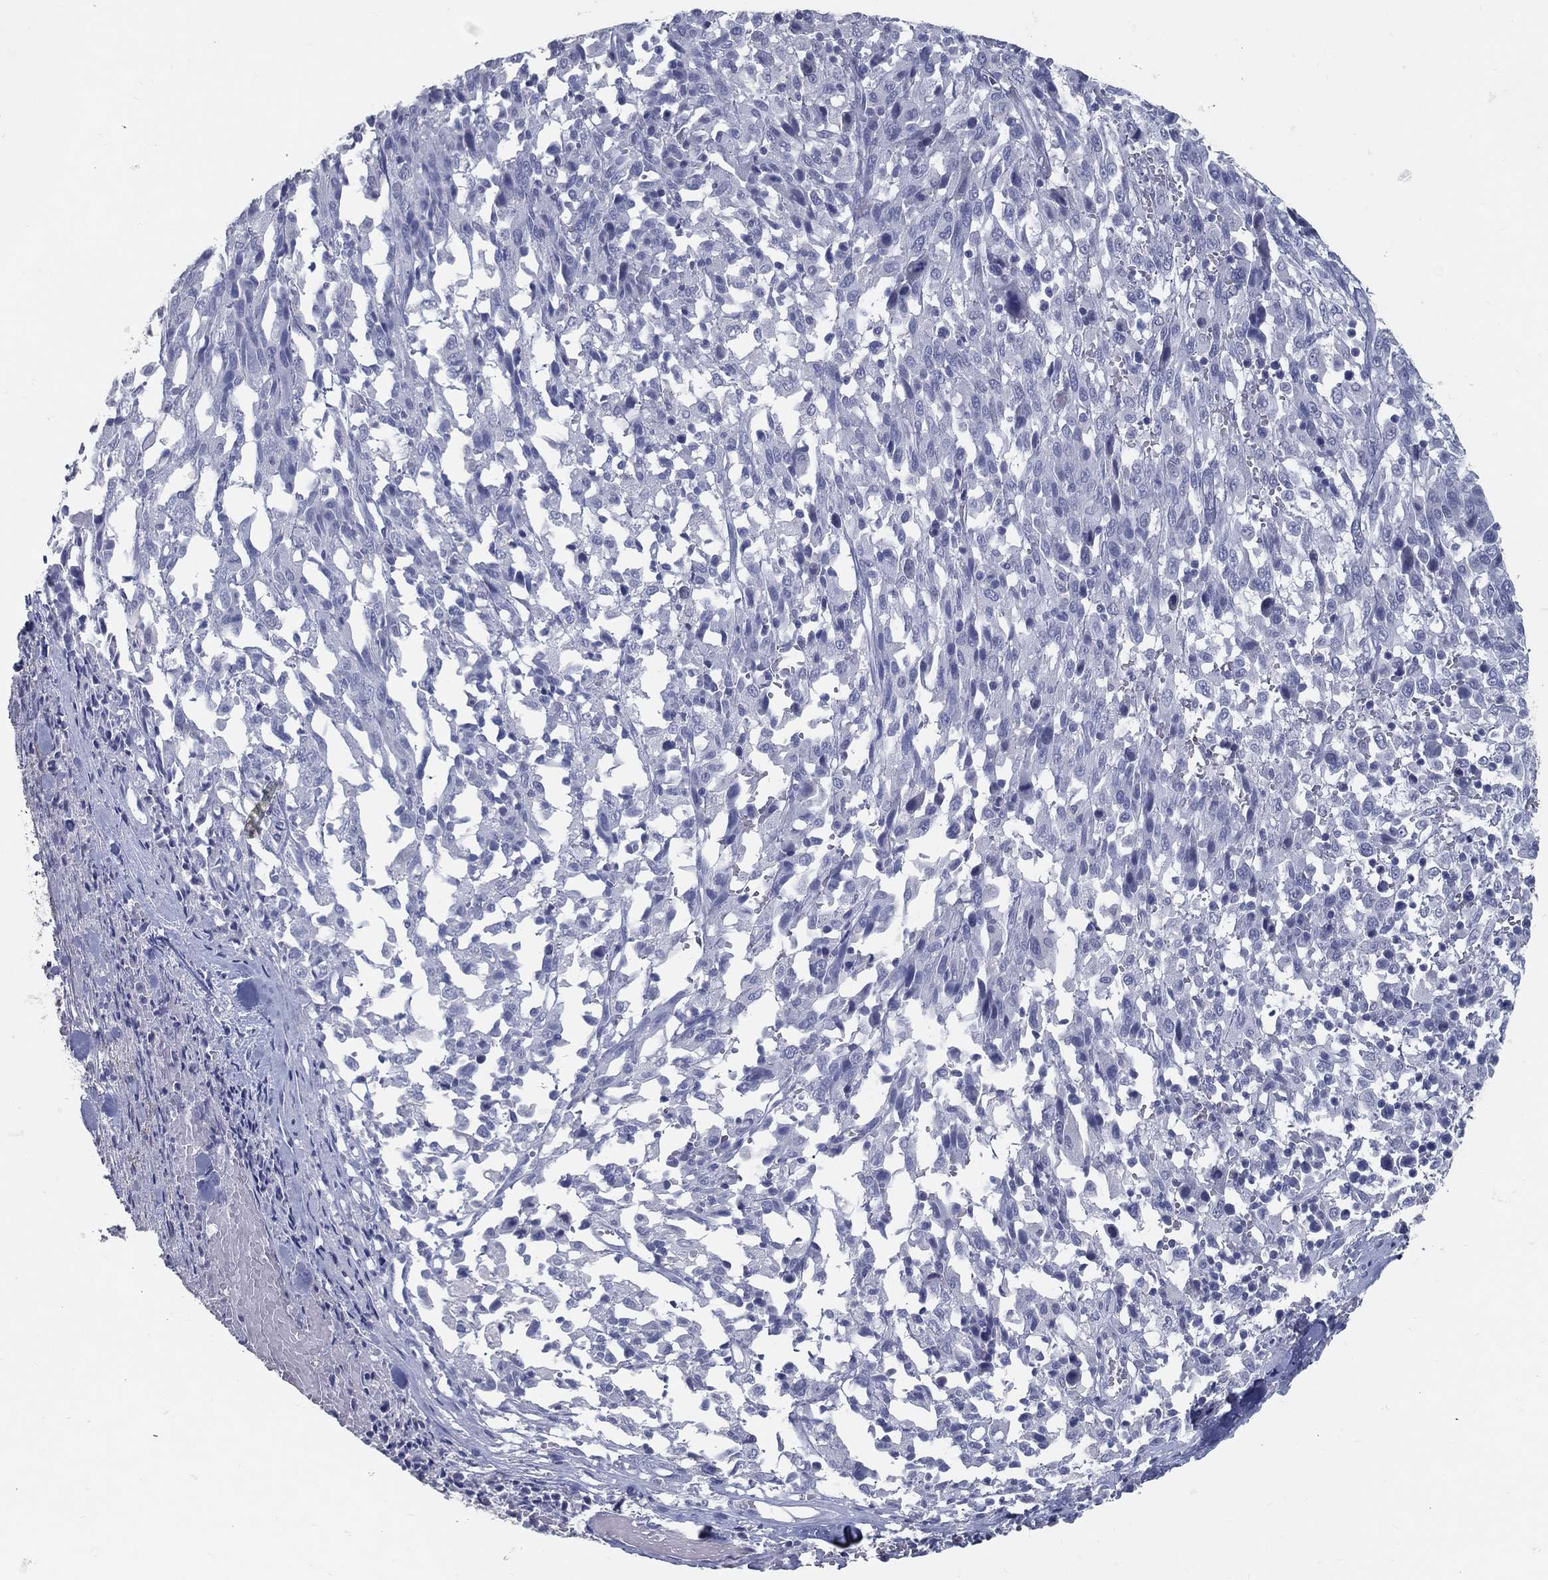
{"staining": {"intensity": "negative", "quantity": "none", "location": "none"}, "tissue": "melanoma", "cell_type": "Tumor cells", "image_type": "cancer", "snomed": [{"axis": "morphology", "description": "Malignant melanoma, NOS"}, {"axis": "topography", "description": "Skin"}], "caption": "Immunohistochemistry (IHC) image of neoplastic tissue: human malignant melanoma stained with DAB (3,3'-diaminobenzidine) displays no significant protein staining in tumor cells. (Brightfield microscopy of DAB (3,3'-diaminobenzidine) immunohistochemistry at high magnification).", "gene": "ACE2", "patient": {"sex": "female", "age": 91}}